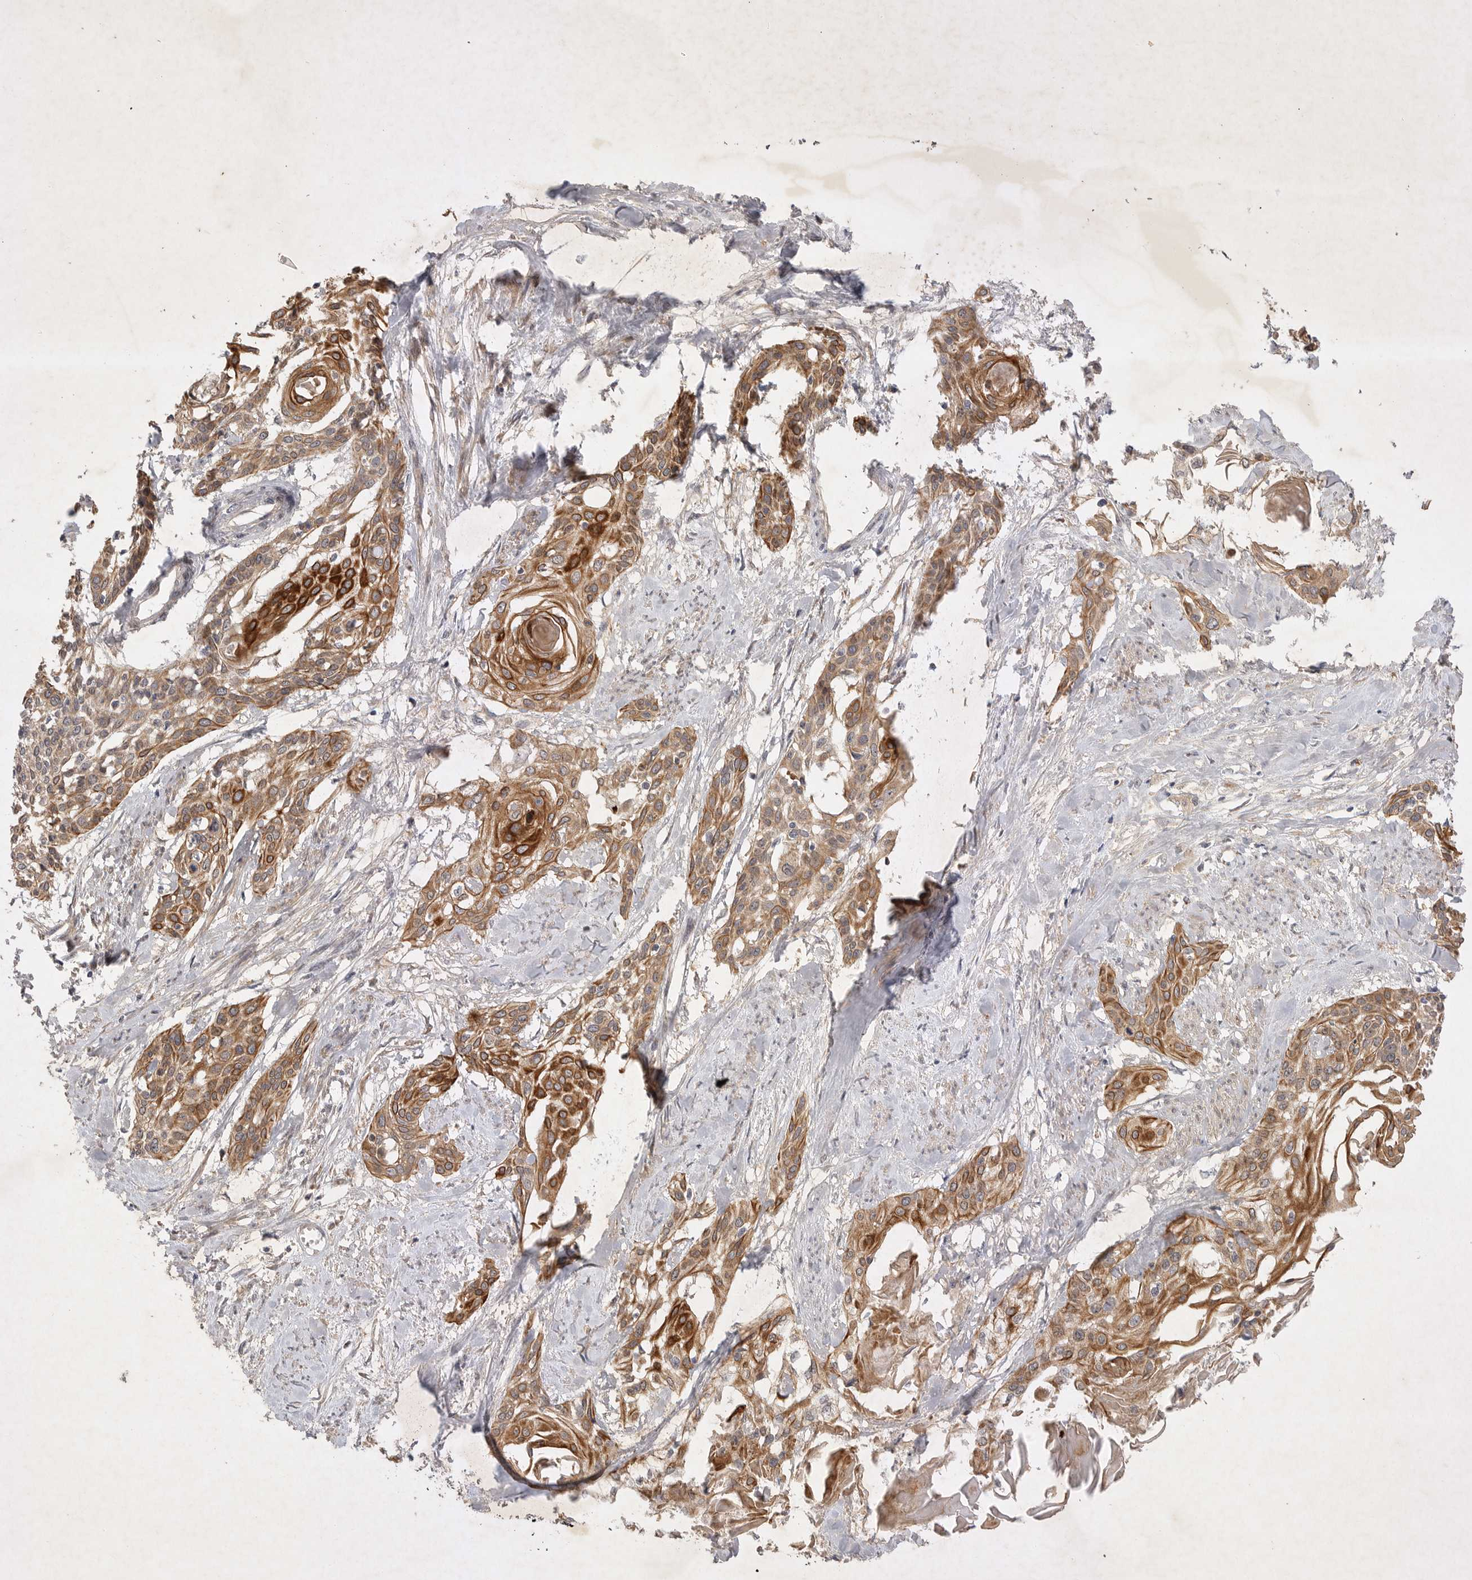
{"staining": {"intensity": "moderate", "quantity": ">75%", "location": "cytoplasmic/membranous"}, "tissue": "cervical cancer", "cell_type": "Tumor cells", "image_type": "cancer", "snomed": [{"axis": "morphology", "description": "Squamous cell carcinoma, NOS"}, {"axis": "topography", "description": "Cervix"}], "caption": "Immunohistochemistry of human cervical squamous cell carcinoma displays medium levels of moderate cytoplasmic/membranous staining in approximately >75% of tumor cells.", "gene": "PTPDC1", "patient": {"sex": "female", "age": 57}}